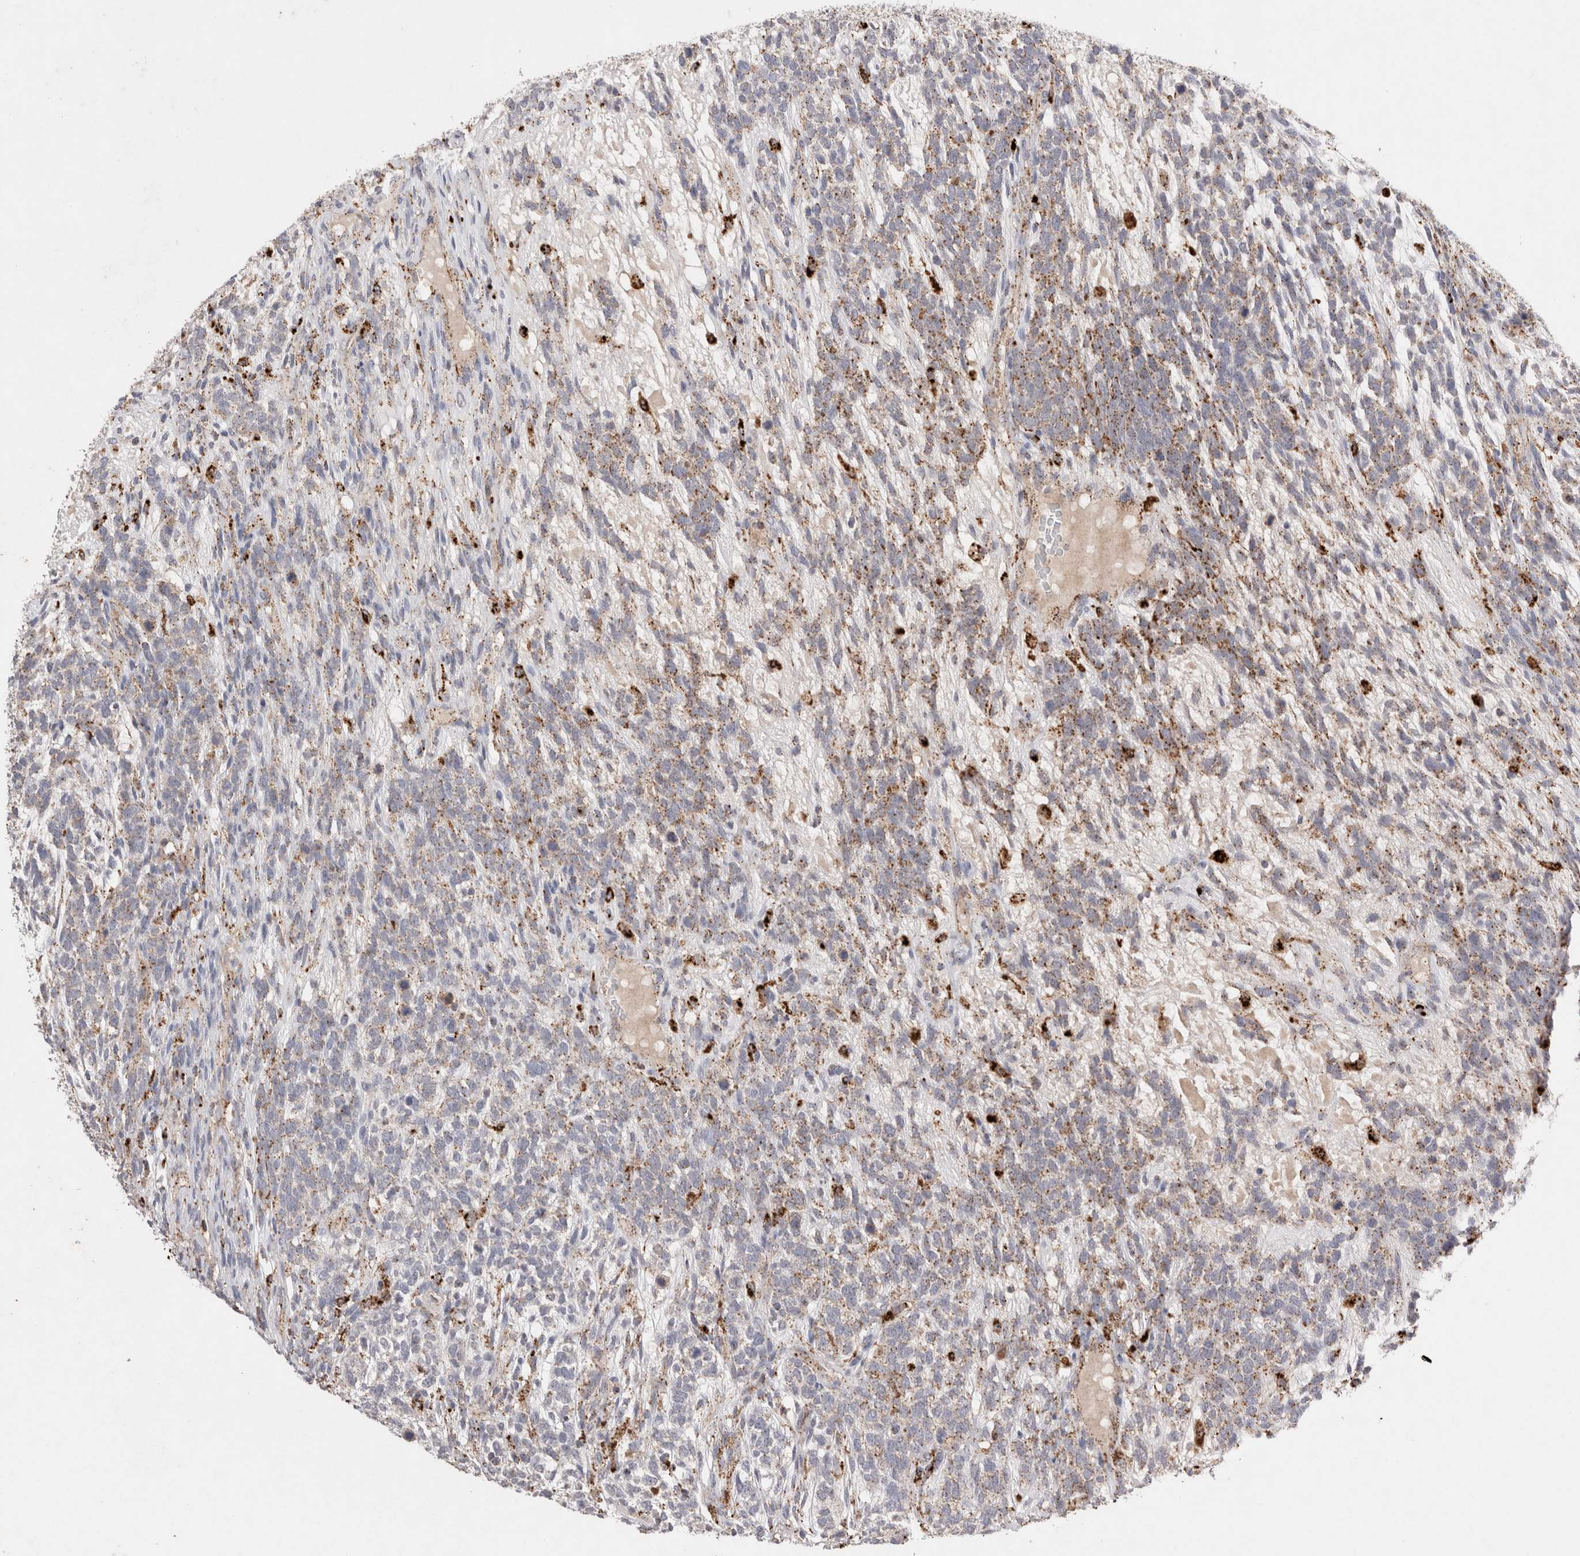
{"staining": {"intensity": "moderate", "quantity": "25%-75%", "location": "cytoplasmic/membranous"}, "tissue": "testis cancer", "cell_type": "Tumor cells", "image_type": "cancer", "snomed": [{"axis": "morphology", "description": "Seminoma, NOS"}, {"axis": "morphology", "description": "Carcinoma, Embryonal, NOS"}, {"axis": "topography", "description": "Testis"}], "caption": "Seminoma (testis) stained with a brown dye displays moderate cytoplasmic/membranous positive positivity in approximately 25%-75% of tumor cells.", "gene": "CTSA", "patient": {"sex": "male", "age": 28}}